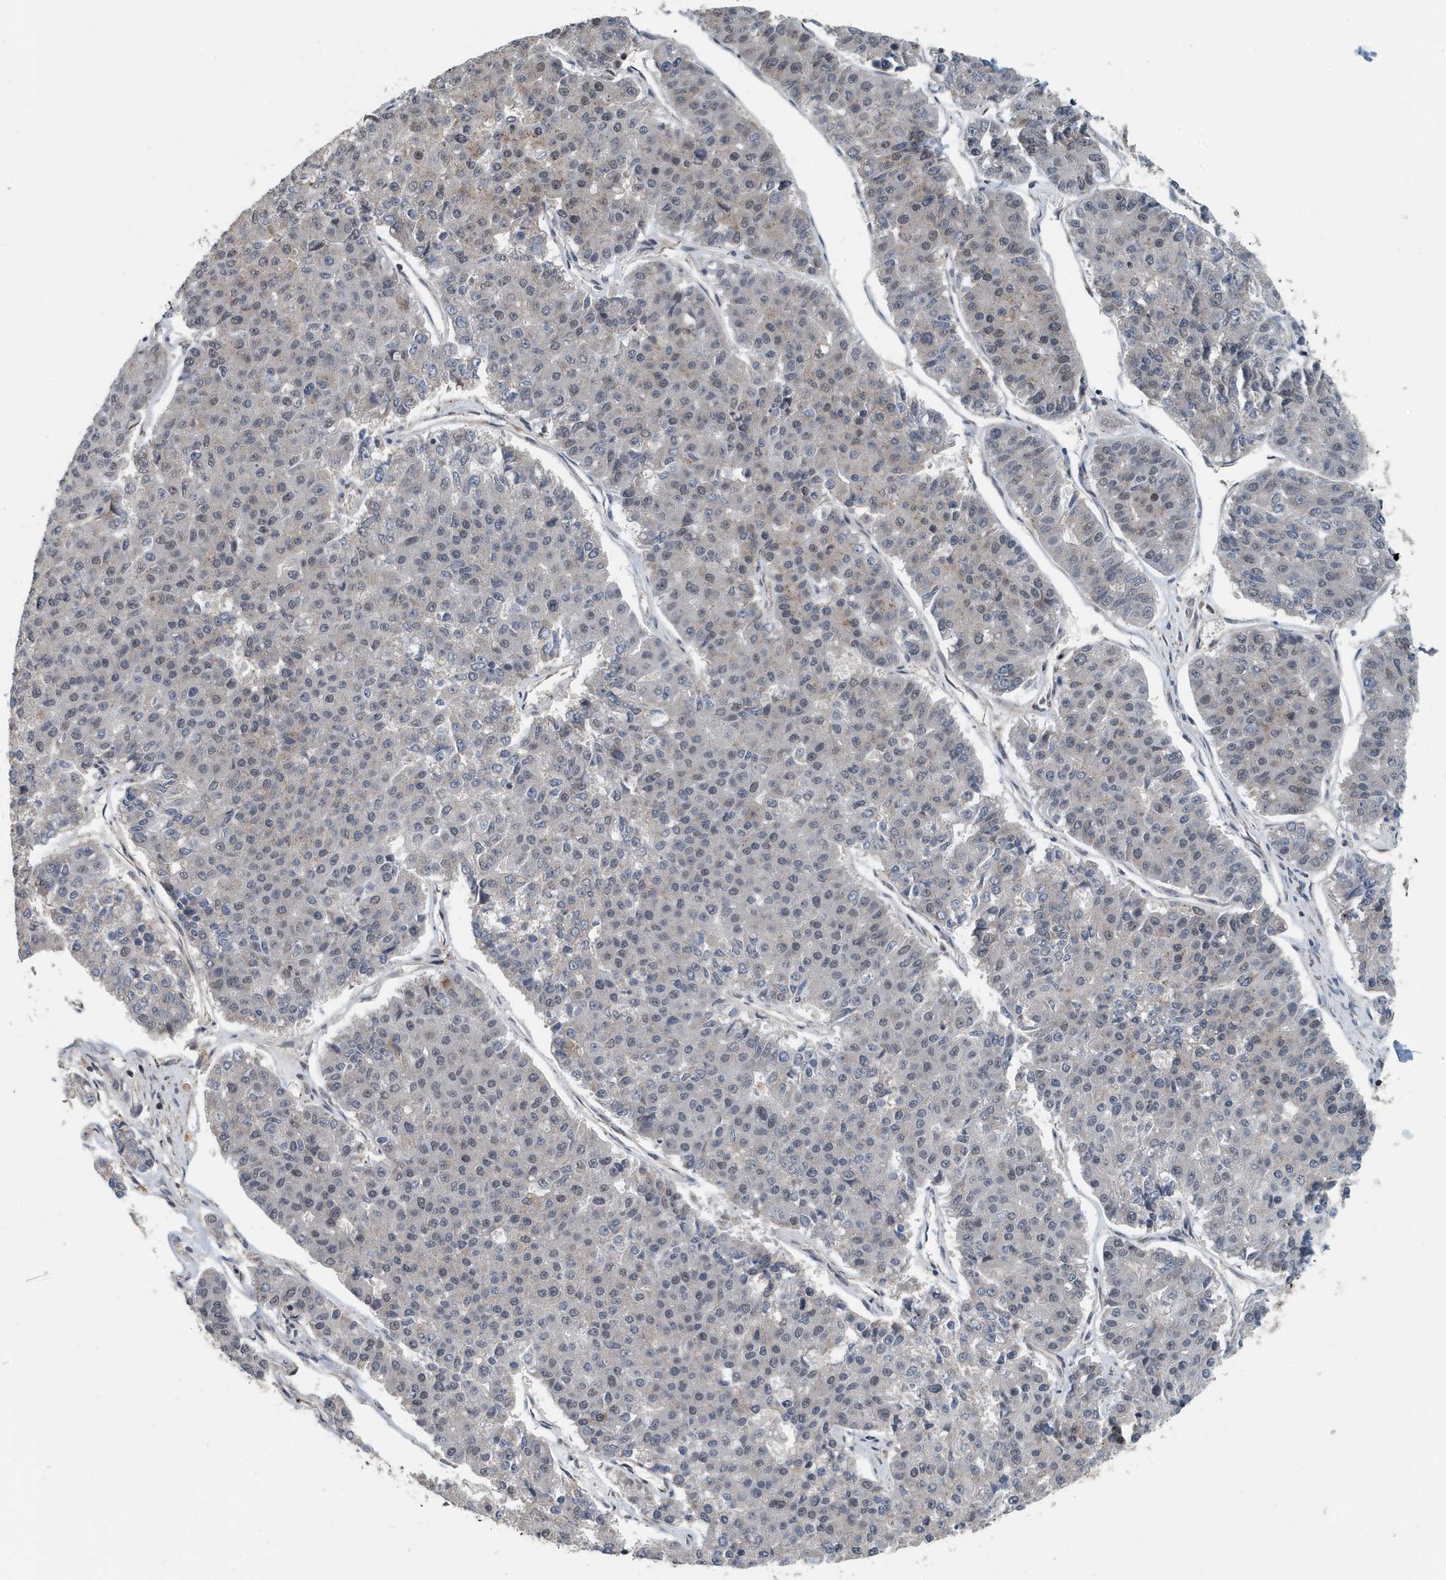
{"staining": {"intensity": "weak", "quantity": "25%-75%", "location": "cytoplasmic/membranous"}, "tissue": "pancreatic cancer", "cell_type": "Tumor cells", "image_type": "cancer", "snomed": [{"axis": "morphology", "description": "Adenocarcinoma, NOS"}, {"axis": "topography", "description": "Pancreas"}], "caption": "The photomicrograph demonstrates immunohistochemical staining of pancreatic cancer (adenocarcinoma). There is weak cytoplasmic/membranous positivity is present in approximately 25%-75% of tumor cells. (brown staining indicates protein expression, while blue staining denotes nuclei).", "gene": "KIF15", "patient": {"sex": "male", "age": 50}}